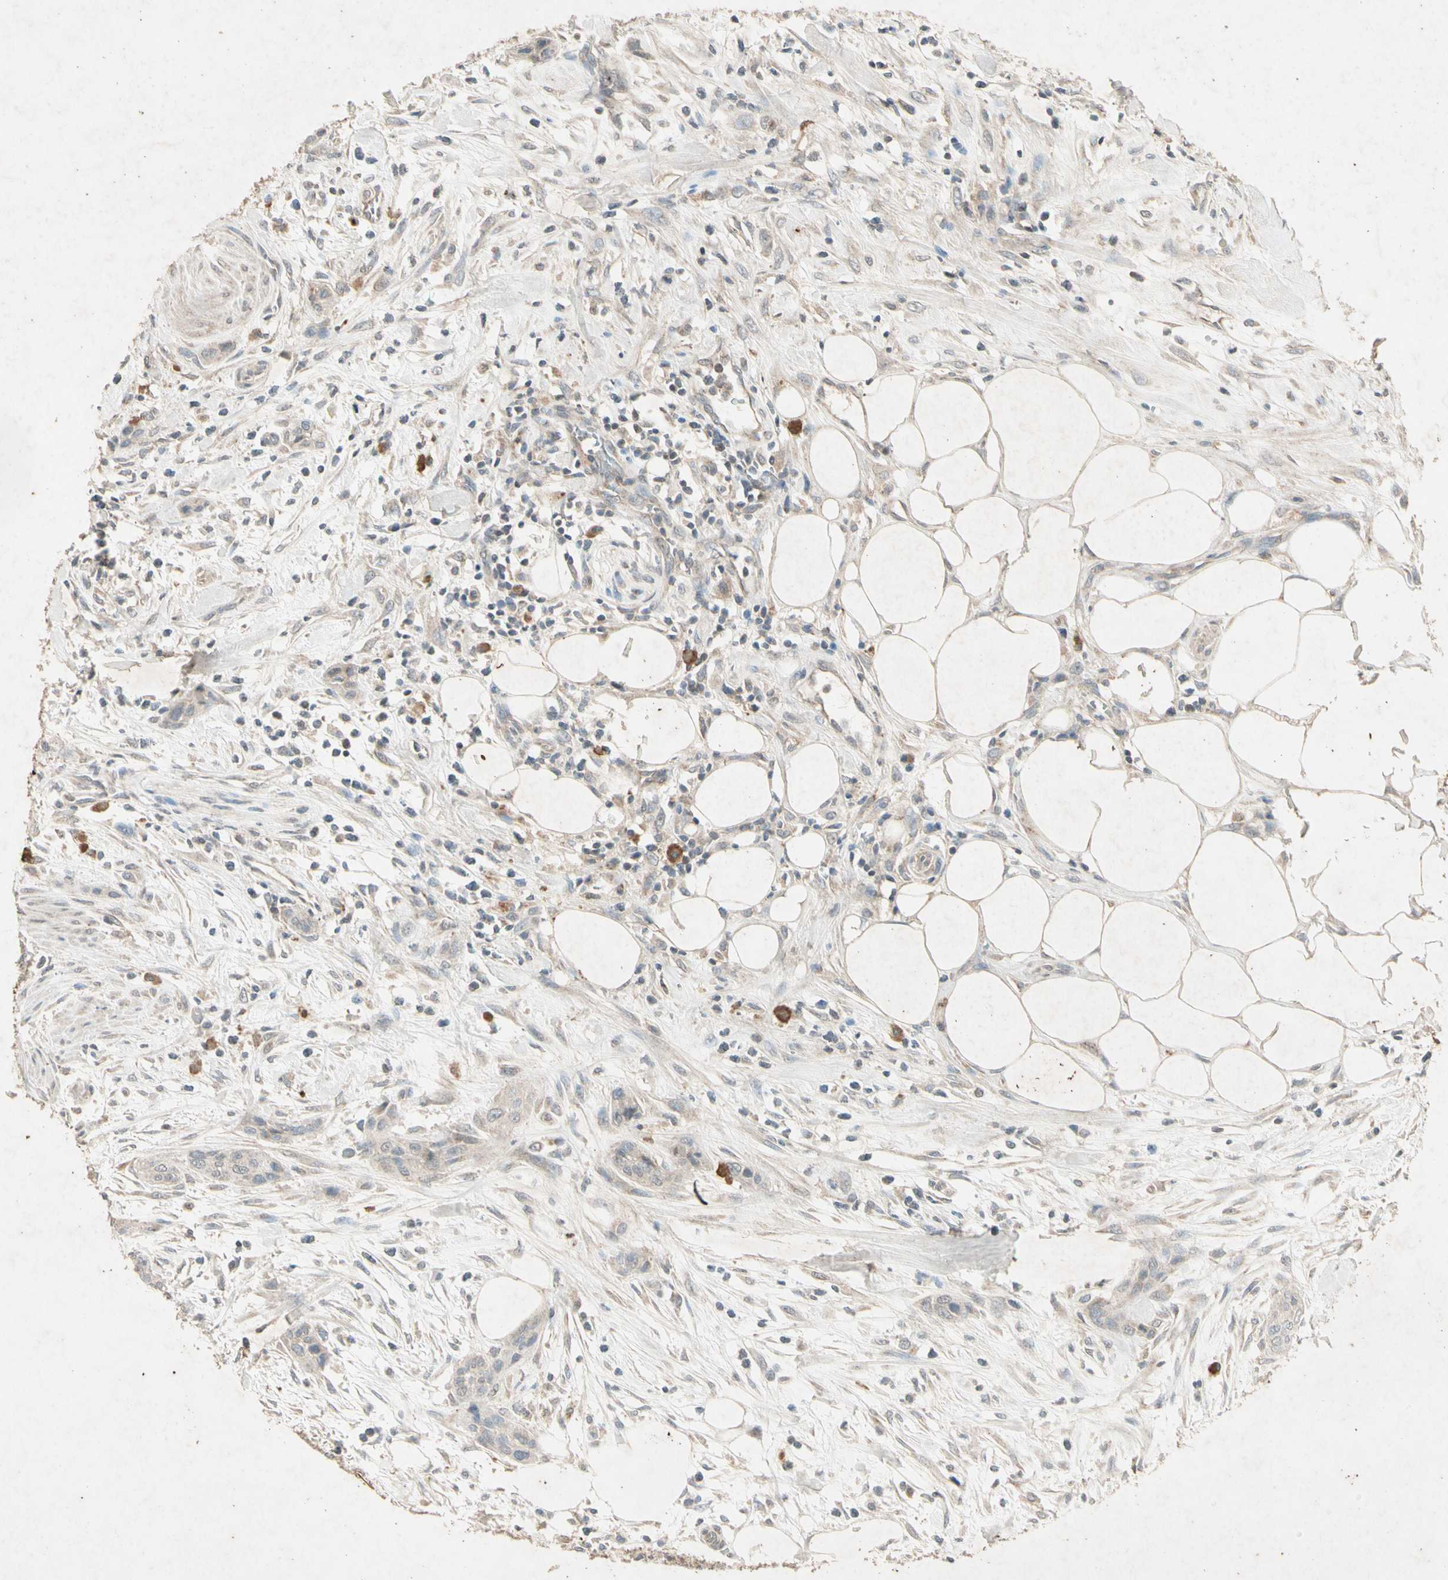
{"staining": {"intensity": "weak", "quantity": "<25%", "location": "cytoplasmic/membranous"}, "tissue": "urothelial cancer", "cell_type": "Tumor cells", "image_type": "cancer", "snomed": [{"axis": "morphology", "description": "Urothelial carcinoma, High grade"}, {"axis": "topography", "description": "Urinary bladder"}], "caption": "Immunohistochemistry (IHC) photomicrograph of urothelial cancer stained for a protein (brown), which exhibits no staining in tumor cells.", "gene": "GPLD1", "patient": {"sex": "male", "age": 35}}